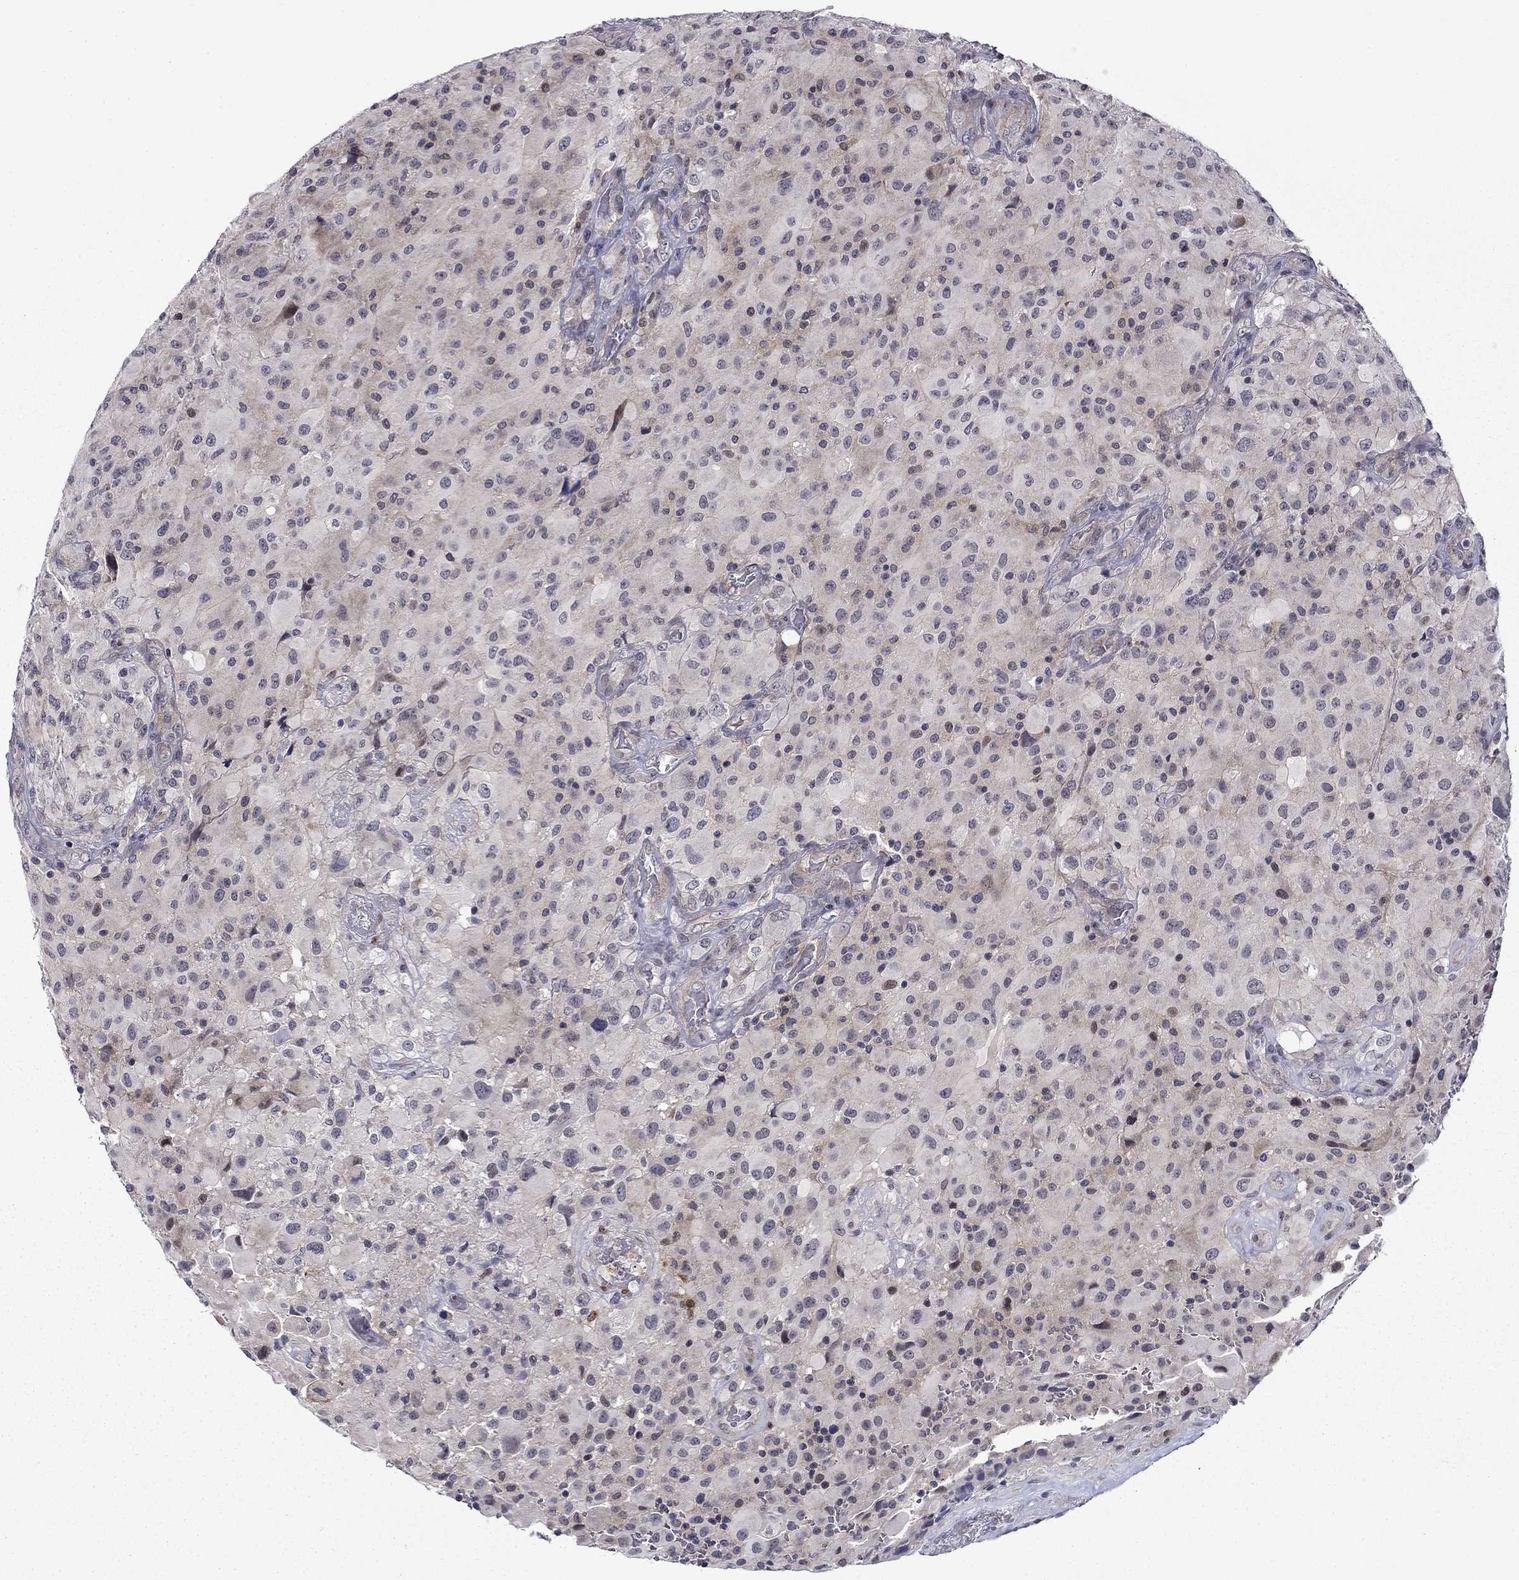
{"staining": {"intensity": "negative", "quantity": "none", "location": "none"}, "tissue": "glioma", "cell_type": "Tumor cells", "image_type": "cancer", "snomed": [{"axis": "morphology", "description": "Glioma, malignant, High grade"}, {"axis": "topography", "description": "Cerebral cortex"}], "caption": "High power microscopy image of an IHC photomicrograph of malignant glioma (high-grade), revealing no significant staining in tumor cells.", "gene": "B3GAT1", "patient": {"sex": "male", "age": 35}}